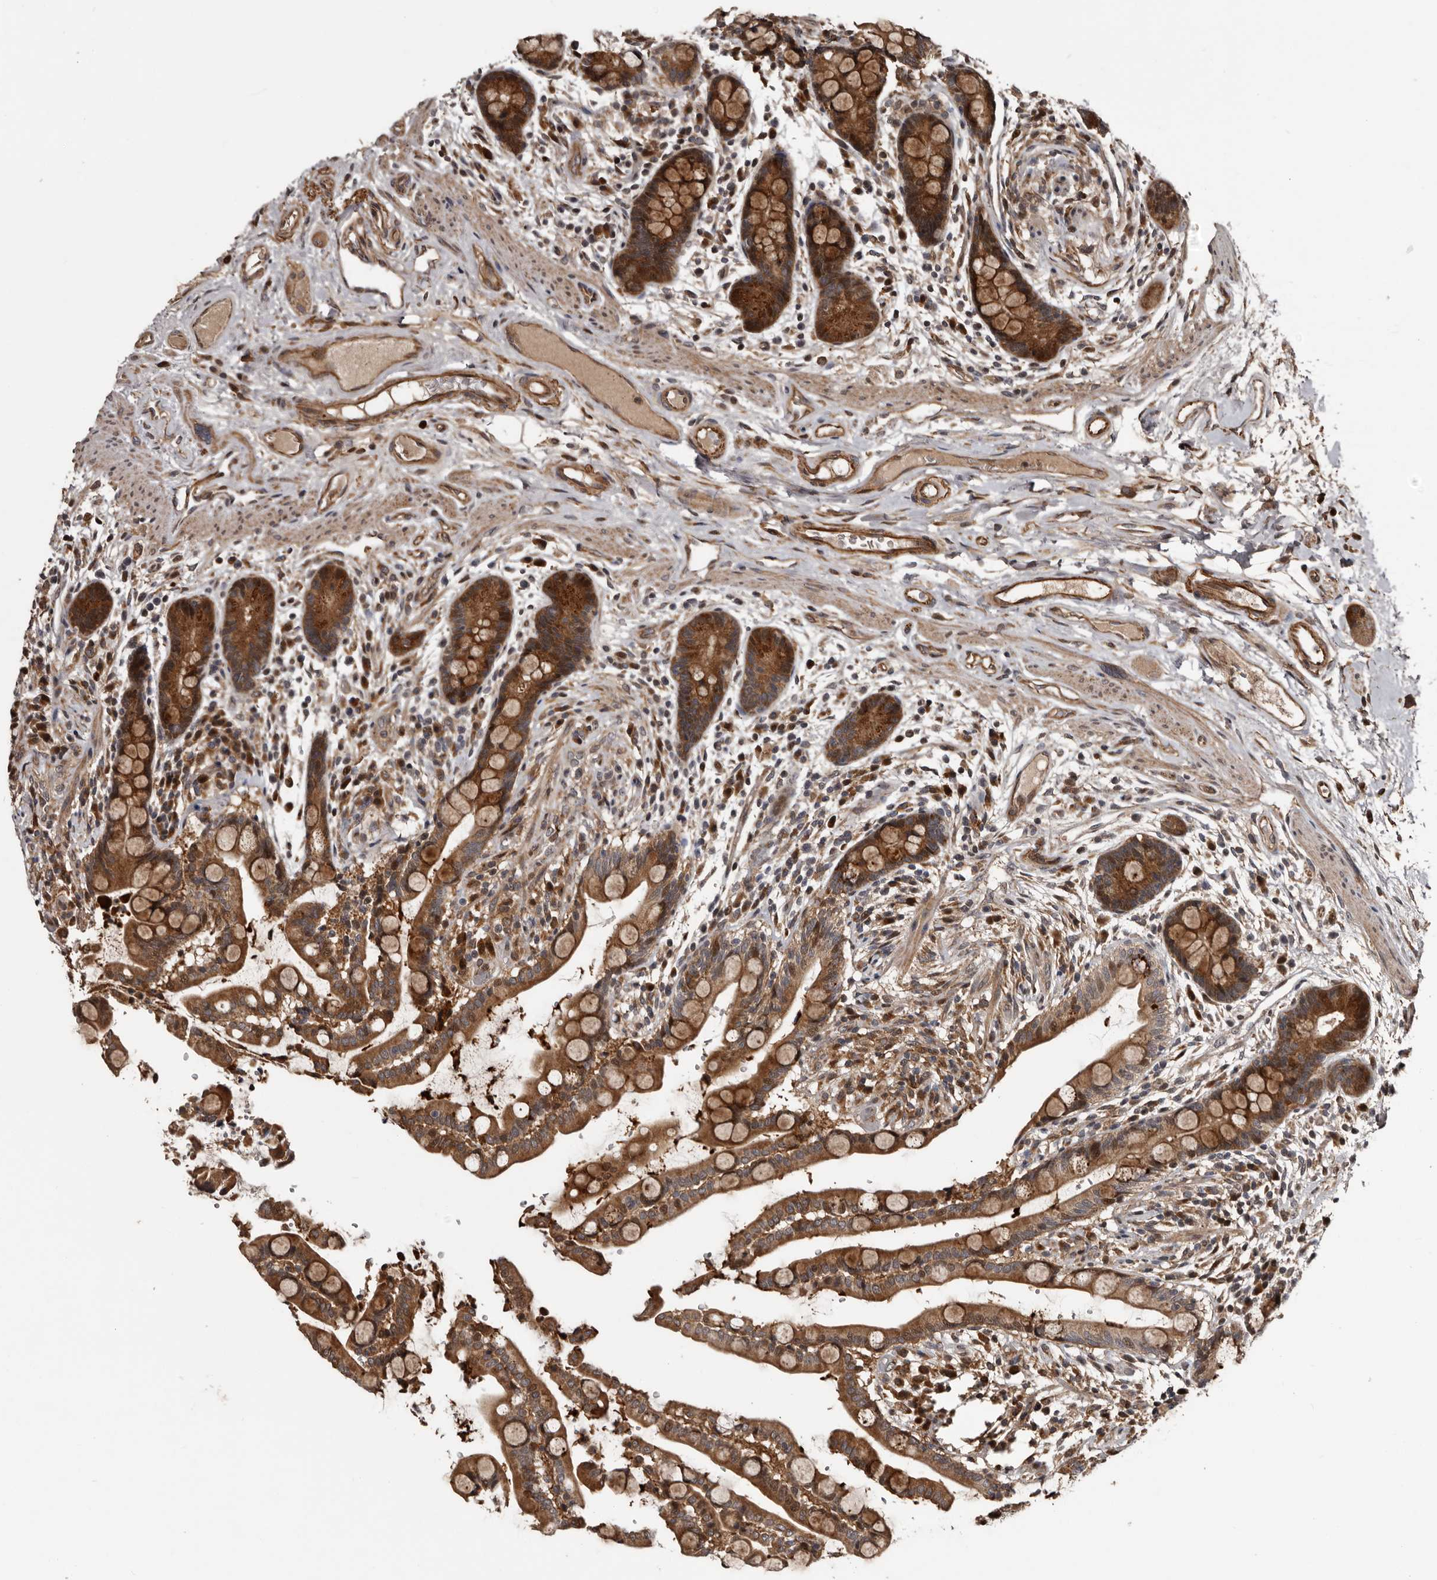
{"staining": {"intensity": "strong", "quantity": ">75%", "location": "cytoplasmic/membranous"}, "tissue": "colon", "cell_type": "Endothelial cells", "image_type": "normal", "snomed": [{"axis": "morphology", "description": "Normal tissue, NOS"}, {"axis": "topography", "description": "Colon"}], "caption": "Protein staining of unremarkable colon reveals strong cytoplasmic/membranous expression in about >75% of endothelial cells.", "gene": "SERTAD4", "patient": {"sex": "male", "age": 73}}